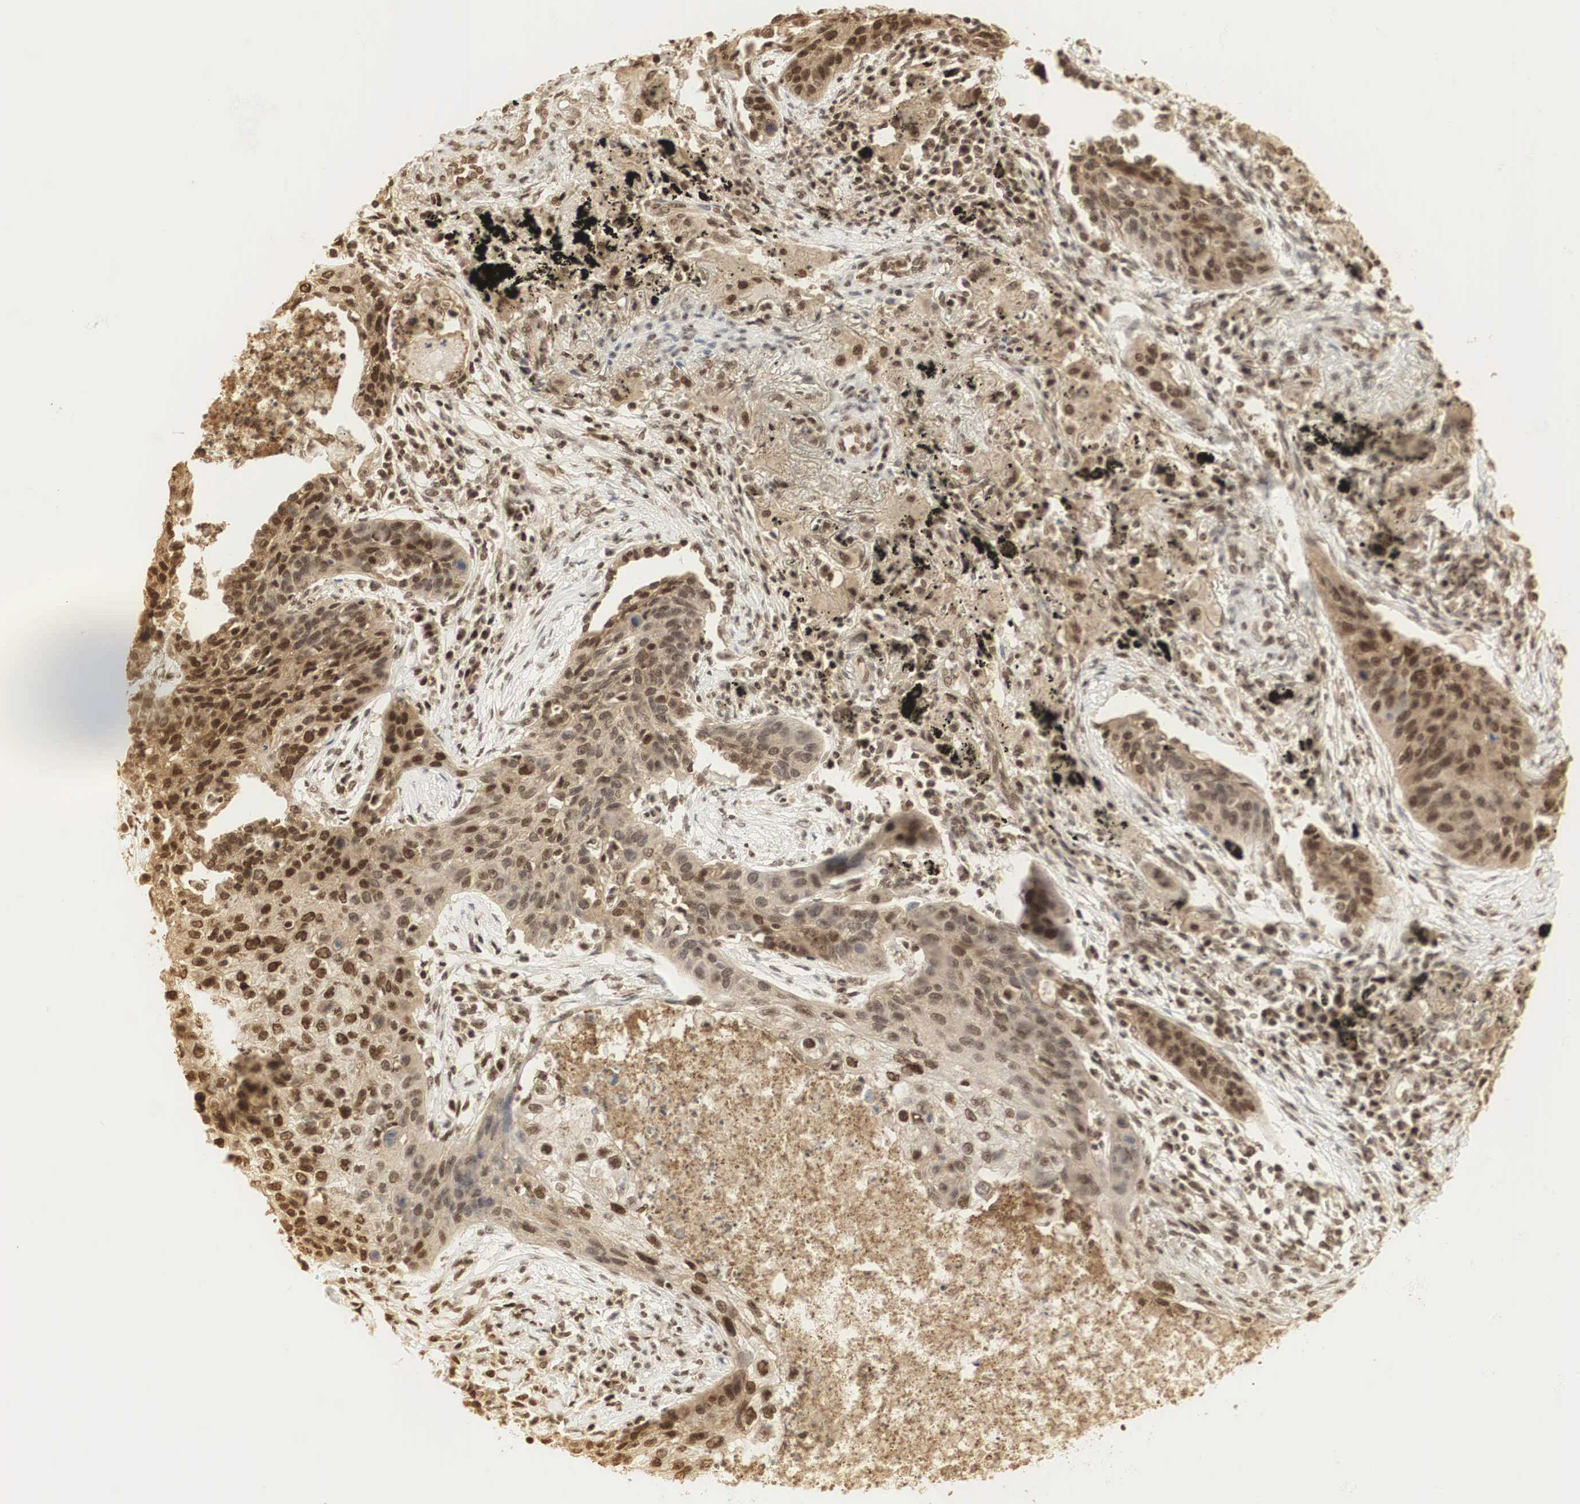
{"staining": {"intensity": "strong", "quantity": ">75%", "location": "cytoplasmic/membranous,nuclear"}, "tissue": "lung cancer", "cell_type": "Tumor cells", "image_type": "cancer", "snomed": [{"axis": "morphology", "description": "Squamous cell carcinoma, NOS"}, {"axis": "topography", "description": "Lung"}], "caption": "The histopathology image shows a brown stain indicating the presence of a protein in the cytoplasmic/membranous and nuclear of tumor cells in squamous cell carcinoma (lung).", "gene": "RNF113A", "patient": {"sex": "male", "age": 71}}